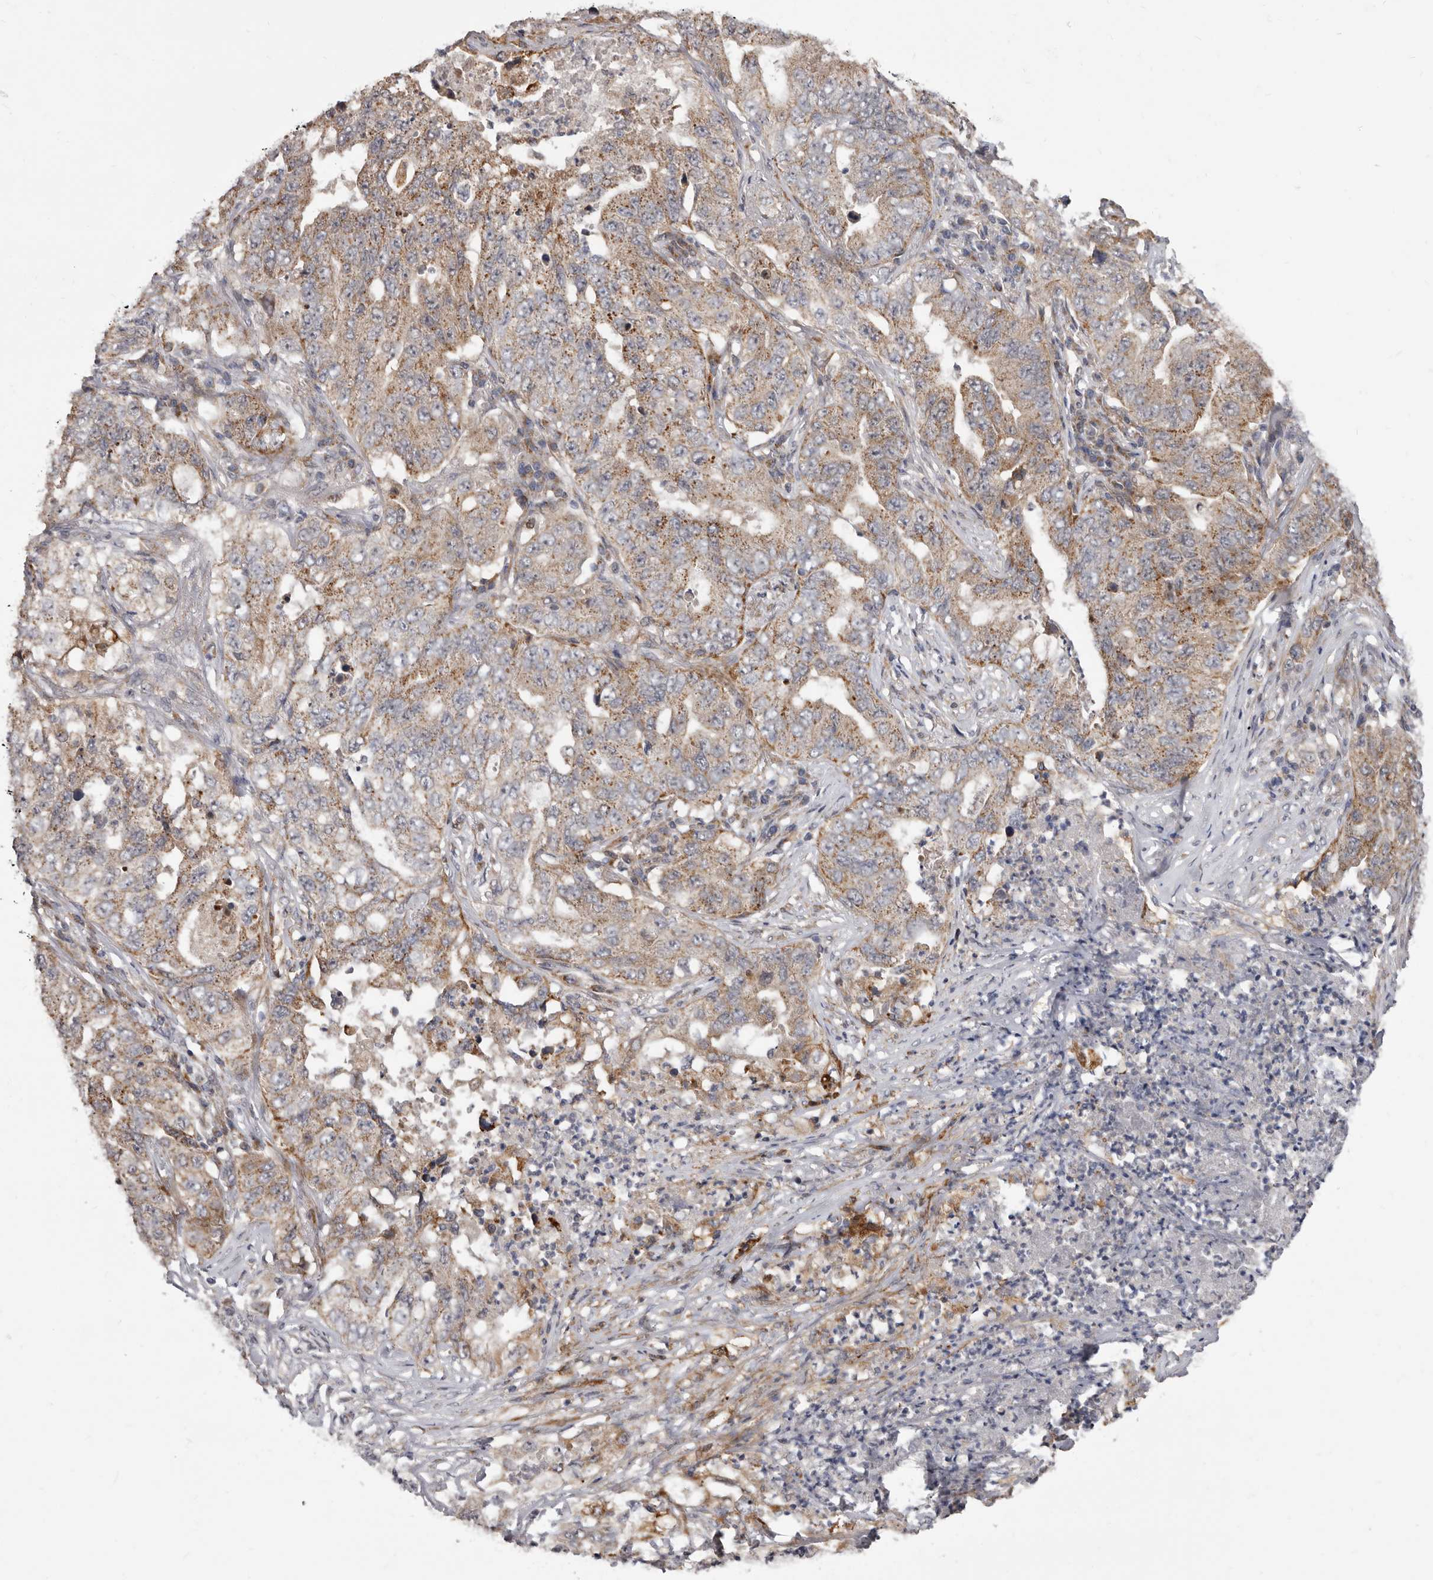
{"staining": {"intensity": "weak", "quantity": "25%-75%", "location": "cytoplasmic/membranous"}, "tissue": "lung cancer", "cell_type": "Tumor cells", "image_type": "cancer", "snomed": [{"axis": "morphology", "description": "Adenocarcinoma, NOS"}, {"axis": "topography", "description": "Lung"}], "caption": "The image exhibits staining of lung cancer, revealing weak cytoplasmic/membranous protein staining (brown color) within tumor cells.", "gene": "SMC4", "patient": {"sex": "female", "age": 51}}